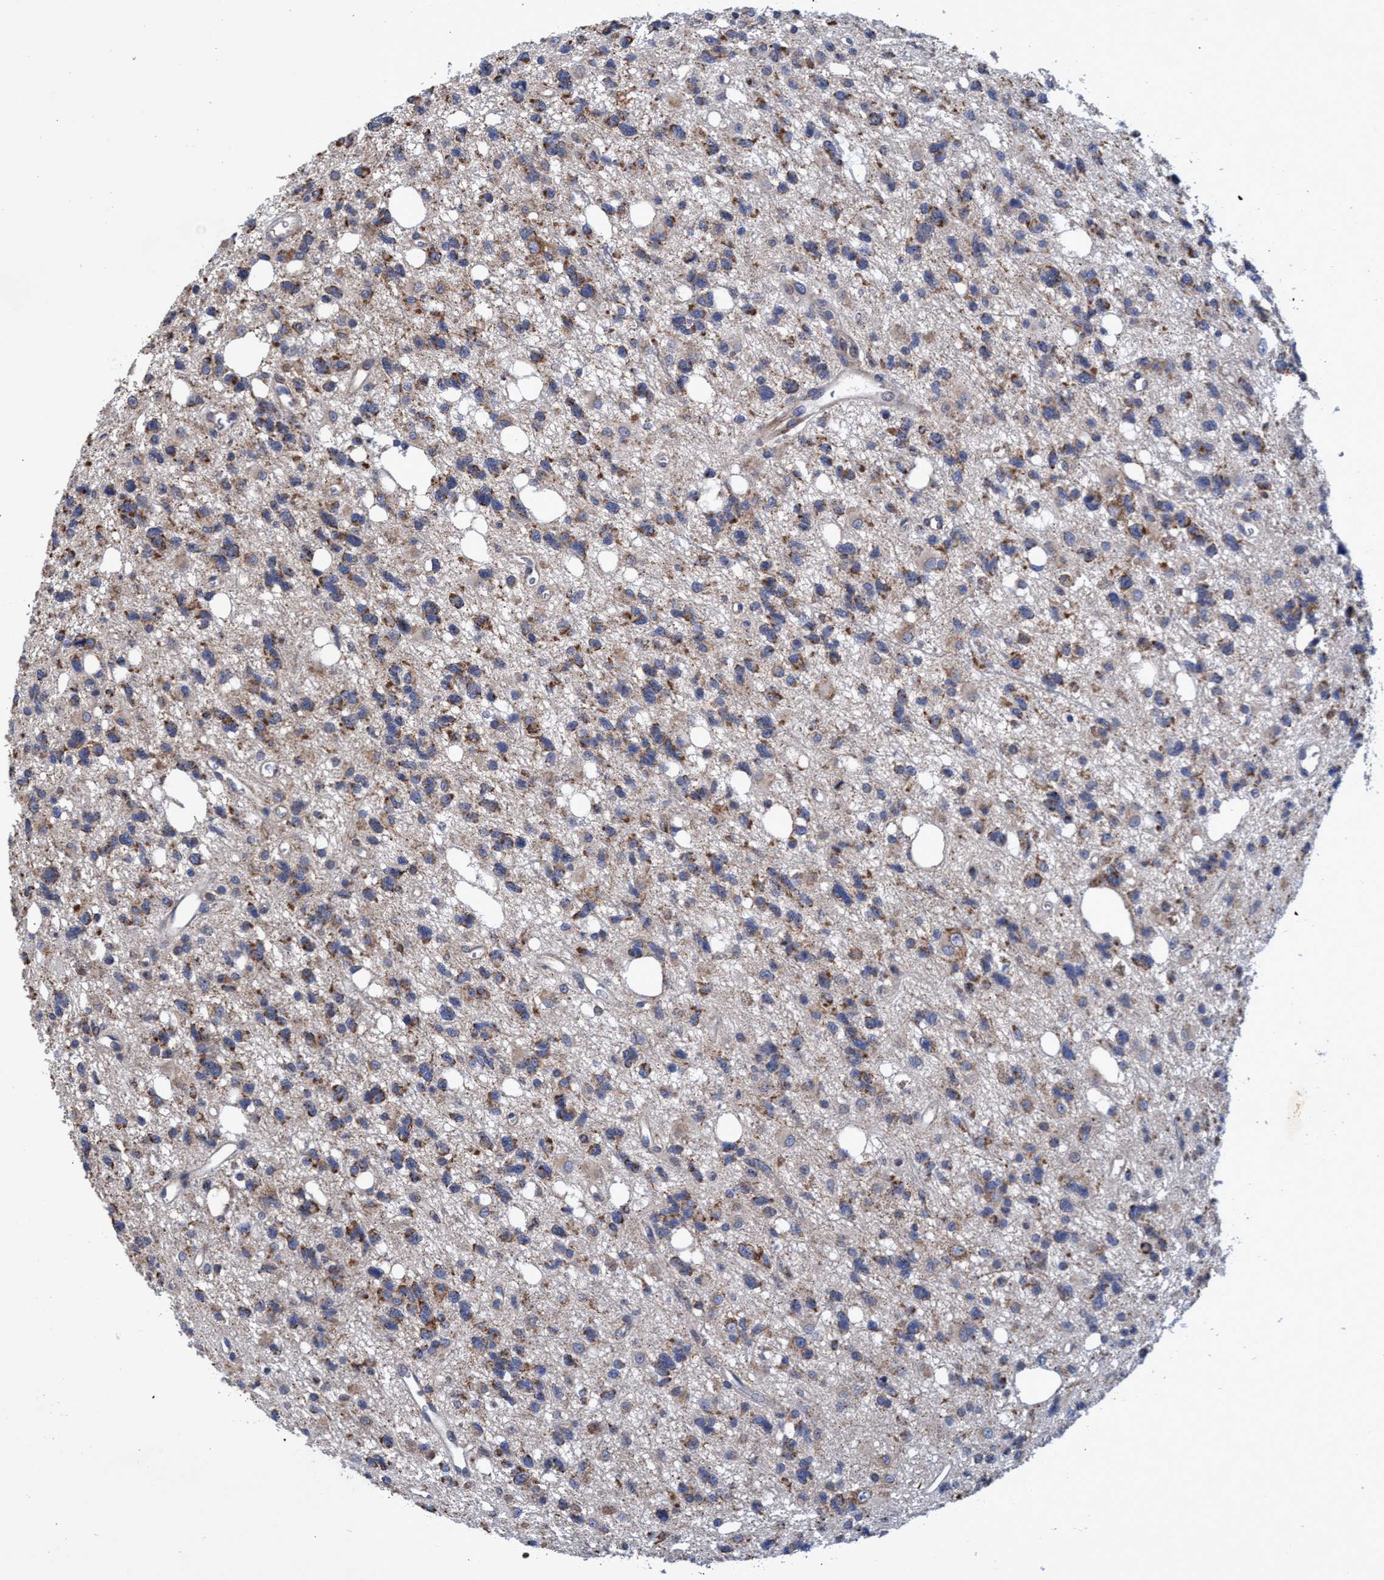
{"staining": {"intensity": "weak", "quantity": ">75%", "location": "cytoplasmic/membranous"}, "tissue": "glioma", "cell_type": "Tumor cells", "image_type": "cancer", "snomed": [{"axis": "morphology", "description": "Glioma, malignant, High grade"}, {"axis": "topography", "description": "Brain"}], "caption": "Human high-grade glioma (malignant) stained for a protein (brown) displays weak cytoplasmic/membranous positive positivity in about >75% of tumor cells.", "gene": "NAT16", "patient": {"sex": "female", "age": 62}}